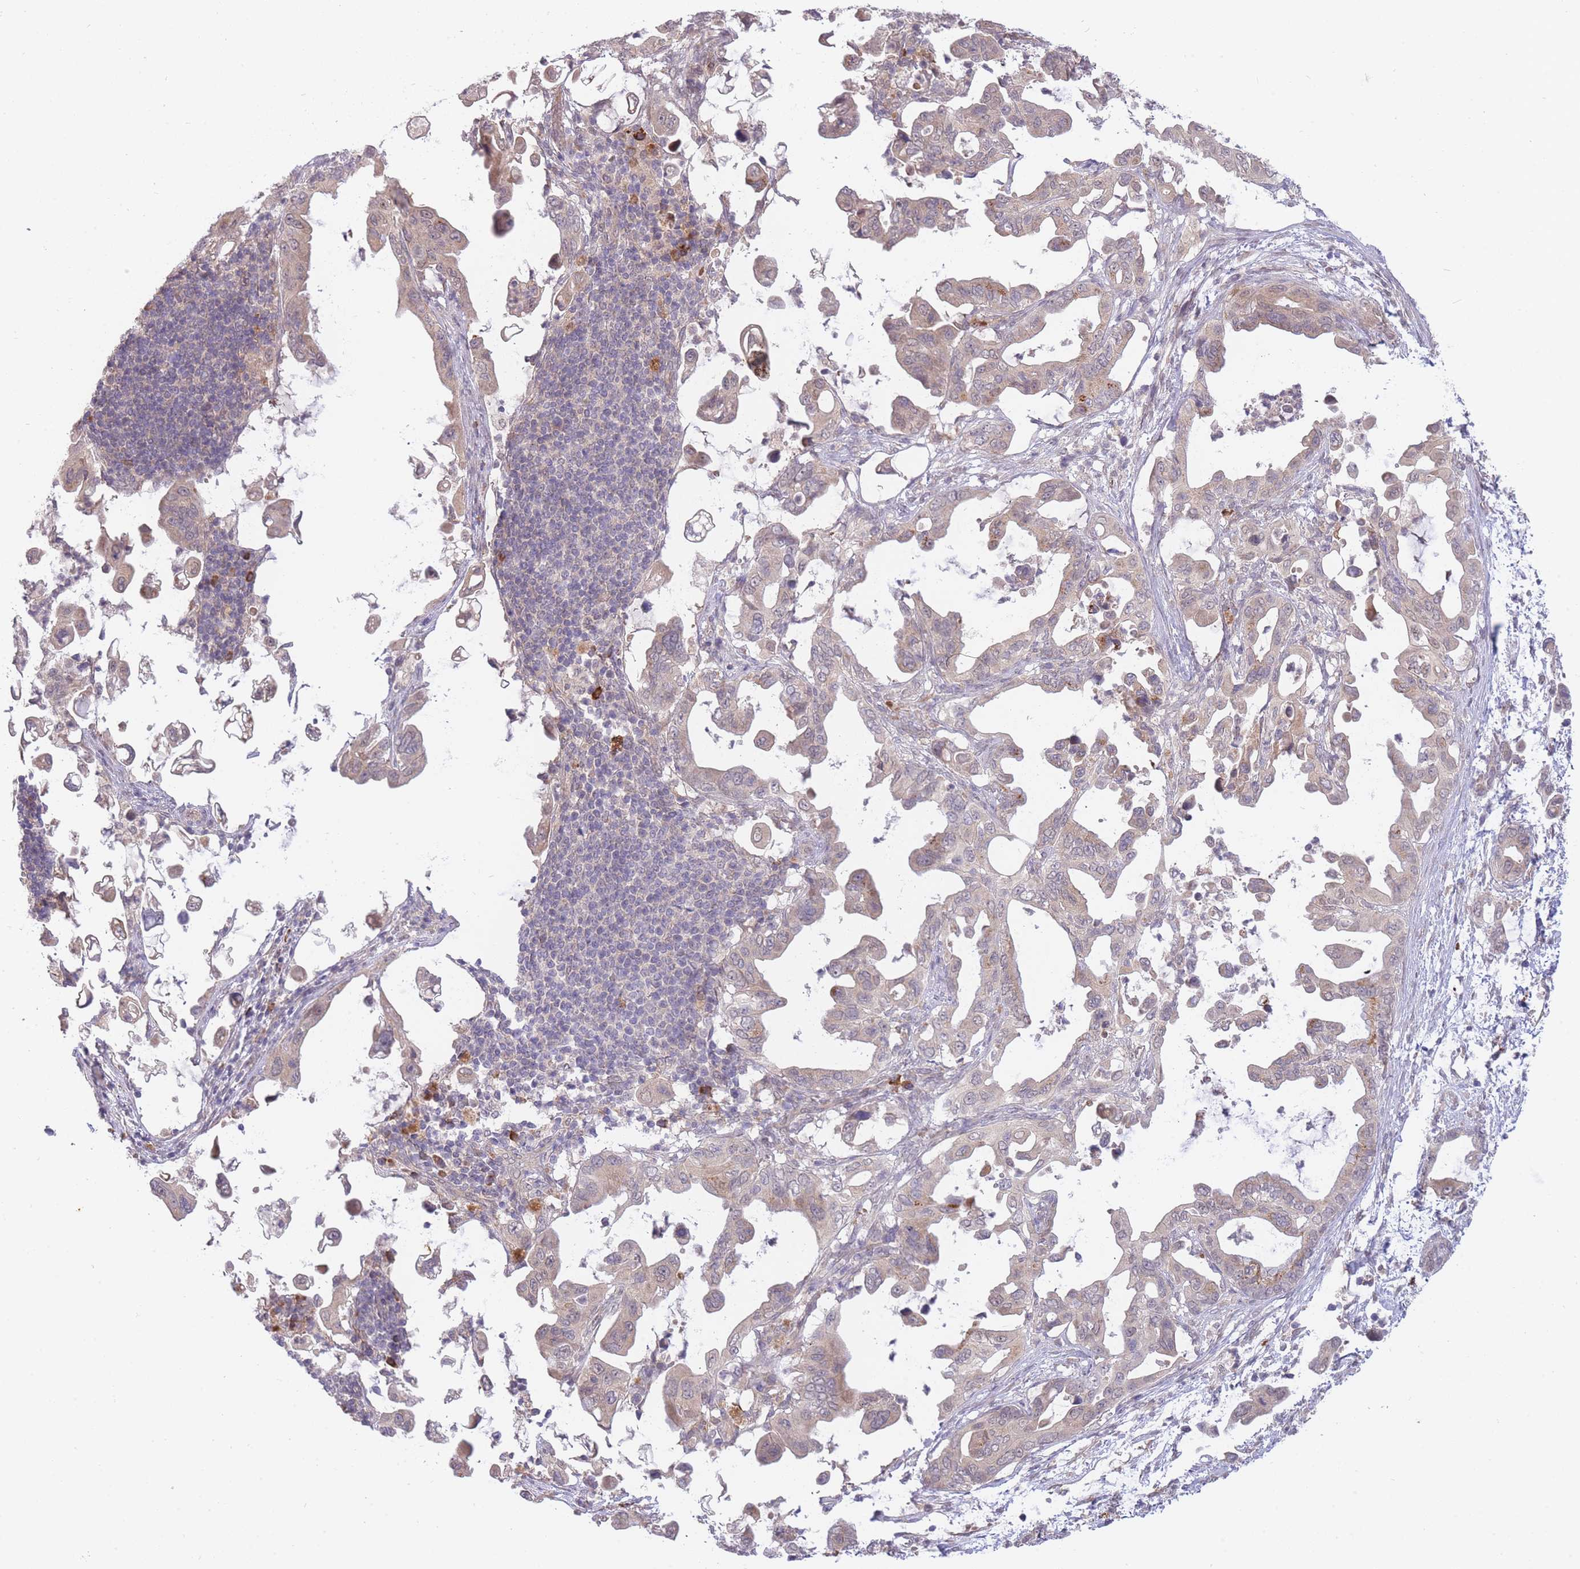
{"staining": {"intensity": "weak", "quantity": "<25%", "location": "cytoplasmic/membranous"}, "tissue": "pancreatic cancer", "cell_type": "Tumor cells", "image_type": "cancer", "snomed": [{"axis": "morphology", "description": "Adenocarcinoma, NOS"}, {"axis": "topography", "description": "Pancreas"}], "caption": "DAB (3,3'-diaminobenzidine) immunohistochemical staining of adenocarcinoma (pancreatic) demonstrates no significant expression in tumor cells. (DAB immunohistochemistry (IHC) visualized using brightfield microscopy, high magnification).", "gene": "SMC6", "patient": {"sex": "male", "age": 61}}